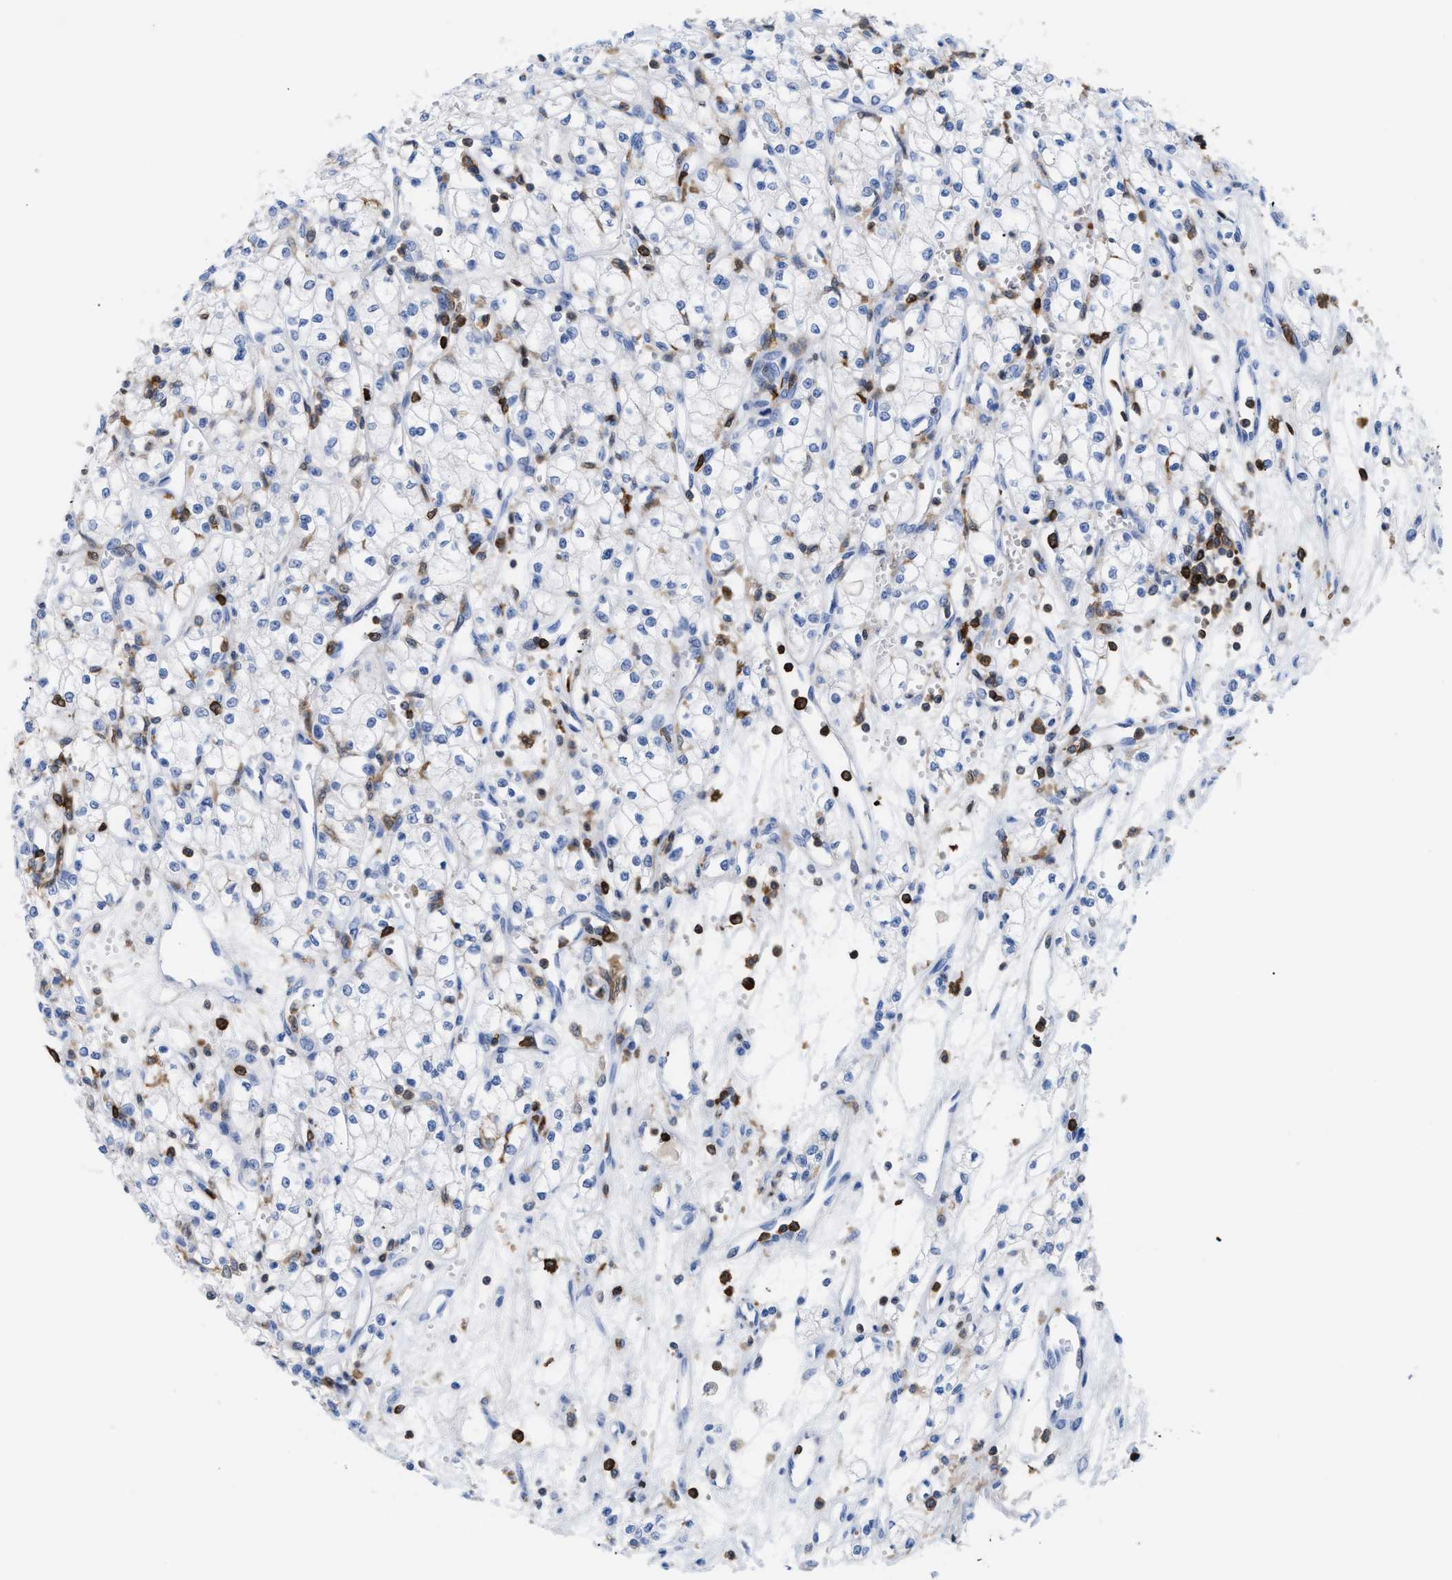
{"staining": {"intensity": "negative", "quantity": "none", "location": "none"}, "tissue": "renal cancer", "cell_type": "Tumor cells", "image_type": "cancer", "snomed": [{"axis": "morphology", "description": "Adenocarcinoma, NOS"}, {"axis": "topography", "description": "Kidney"}], "caption": "Renal cancer (adenocarcinoma) stained for a protein using immunohistochemistry demonstrates no positivity tumor cells.", "gene": "LCP1", "patient": {"sex": "male", "age": 59}}